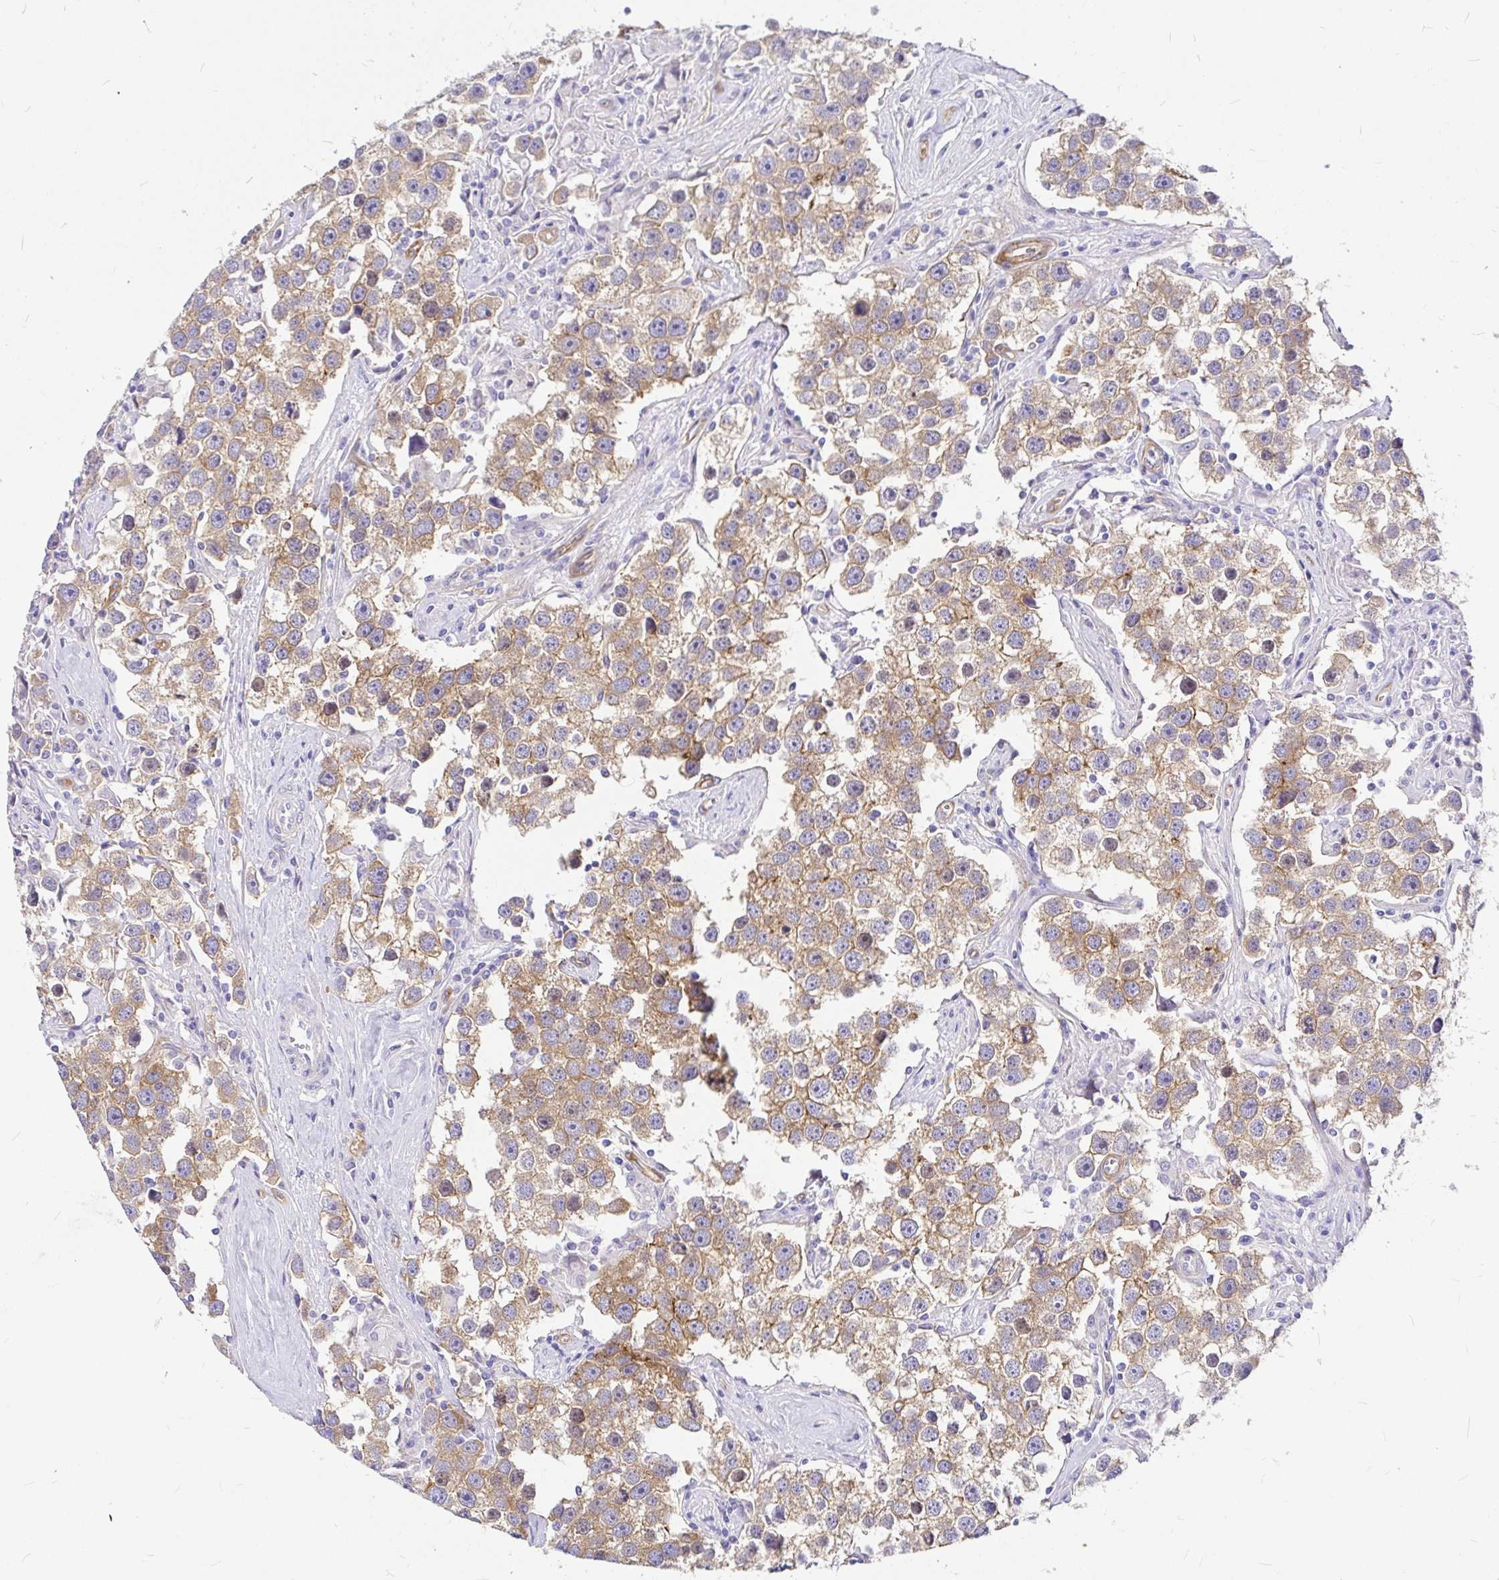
{"staining": {"intensity": "moderate", "quantity": ">75%", "location": "cytoplasmic/membranous"}, "tissue": "testis cancer", "cell_type": "Tumor cells", "image_type": "cancer", "snomed": [{"axis": "morphology", "description": "Seminoma, NOS"}, {"axis": "topography", "description": "Testis"}], "caption": "This photomicrograph exhibits immunohistochemistry (IHC) staining of human testis seminoma, with medium moderate cytoplasmic/membranous positivity in about >75% of tumor cells.", "gene": "MYO1B", "patient": {"sex": "male", "age": 49}}